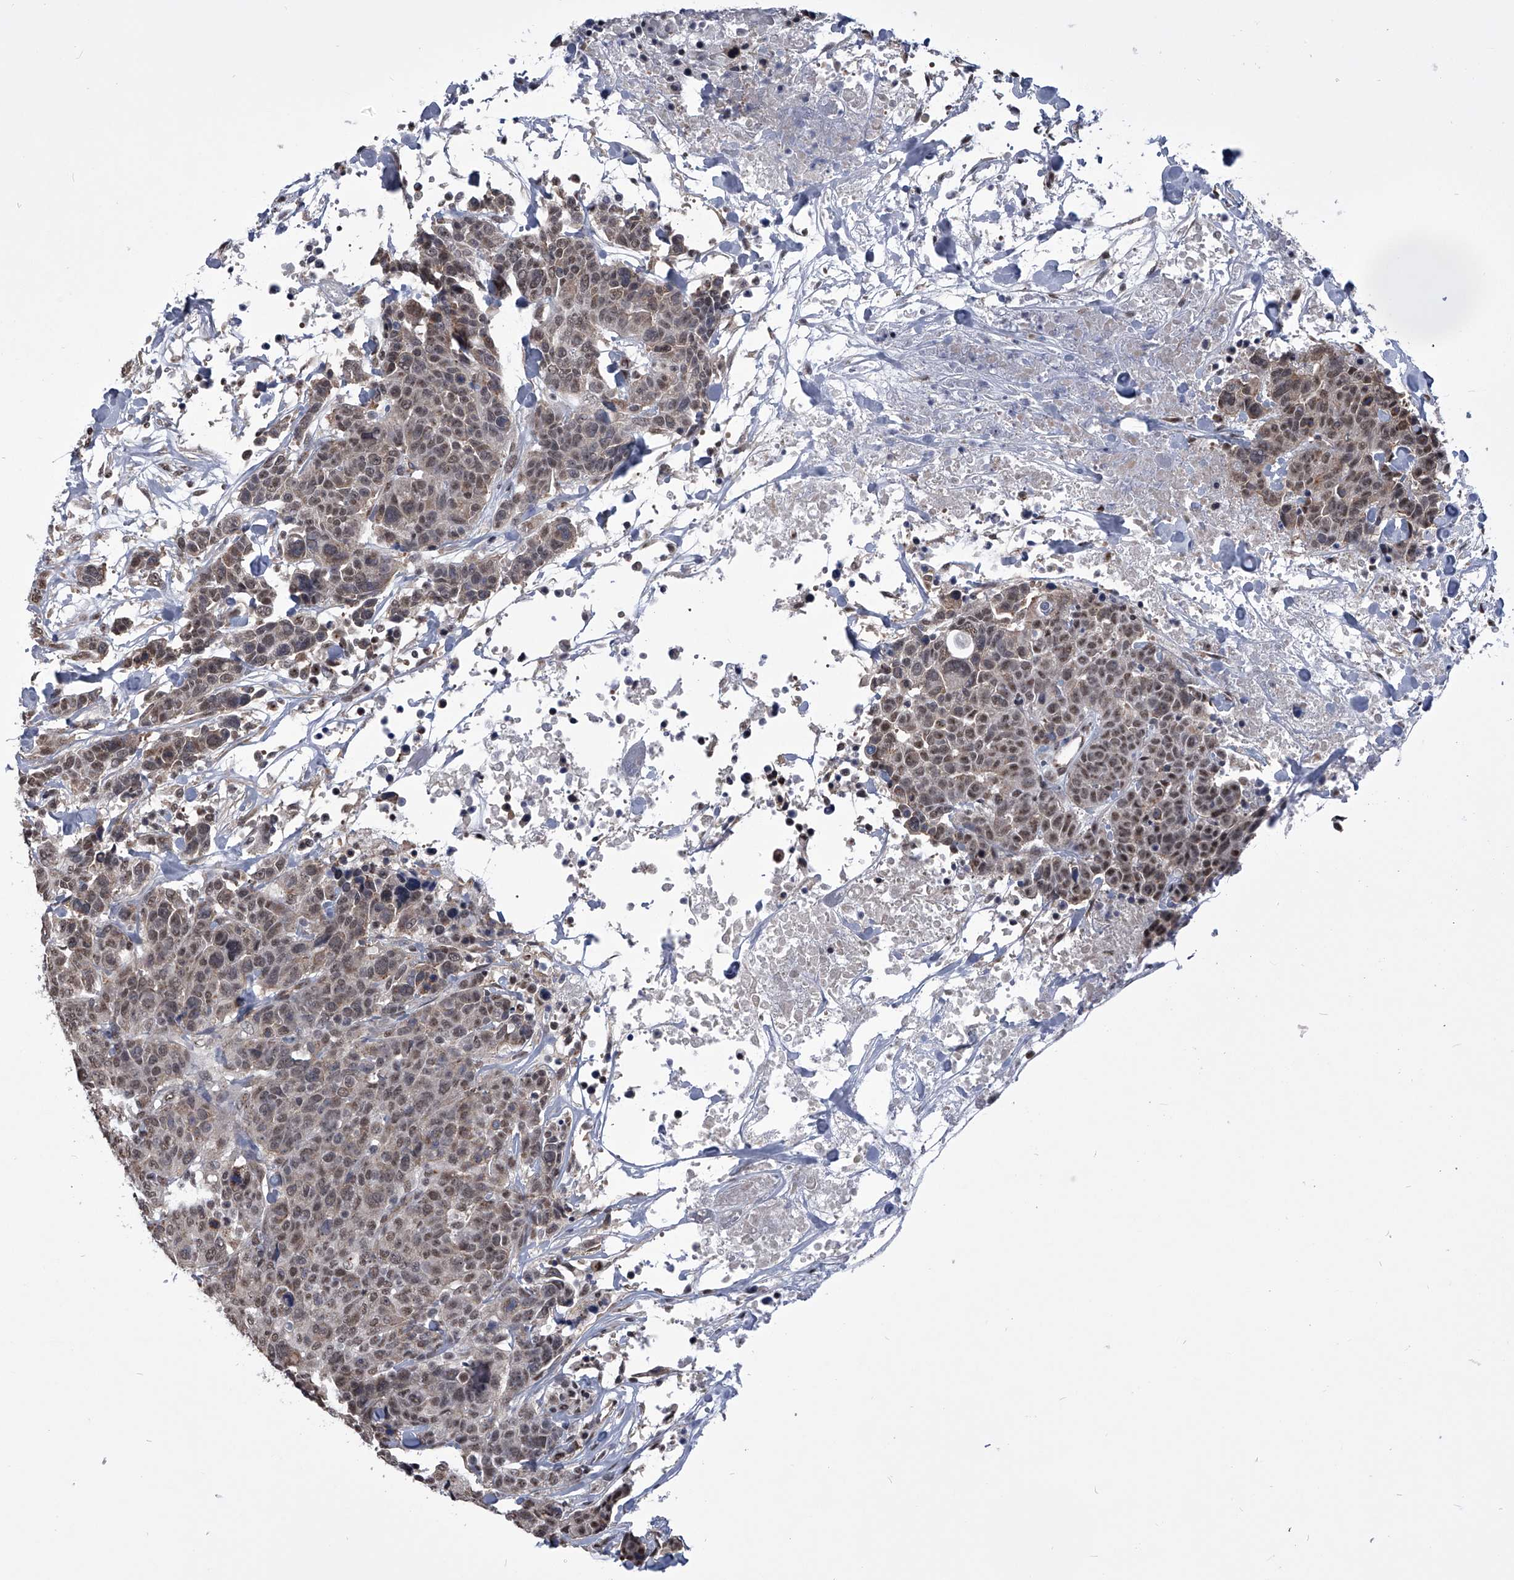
{"staining": {"intensity": "weak", "quantity": ">75%", "location": "nuclear"}, "tissue": "breast cancer", "cell_type": "Tumor cells", "image_type": "cancer", "snomed": [{"axis": "morphology", "description": "Duct carcinoma"}, {"axis": "topography", "description": "Breast"}], "caption": "DAB immunohistochemical staining of human breast invasive ductal carcinoma exhibits weak nuclear protein staining in approximately >75% of tumor cells. Immunohistochemistry stains the protein in brown and the nuclei are stained blue.", "gene": "ZNF76", "patient": {"sex": "female", "age": 37}}